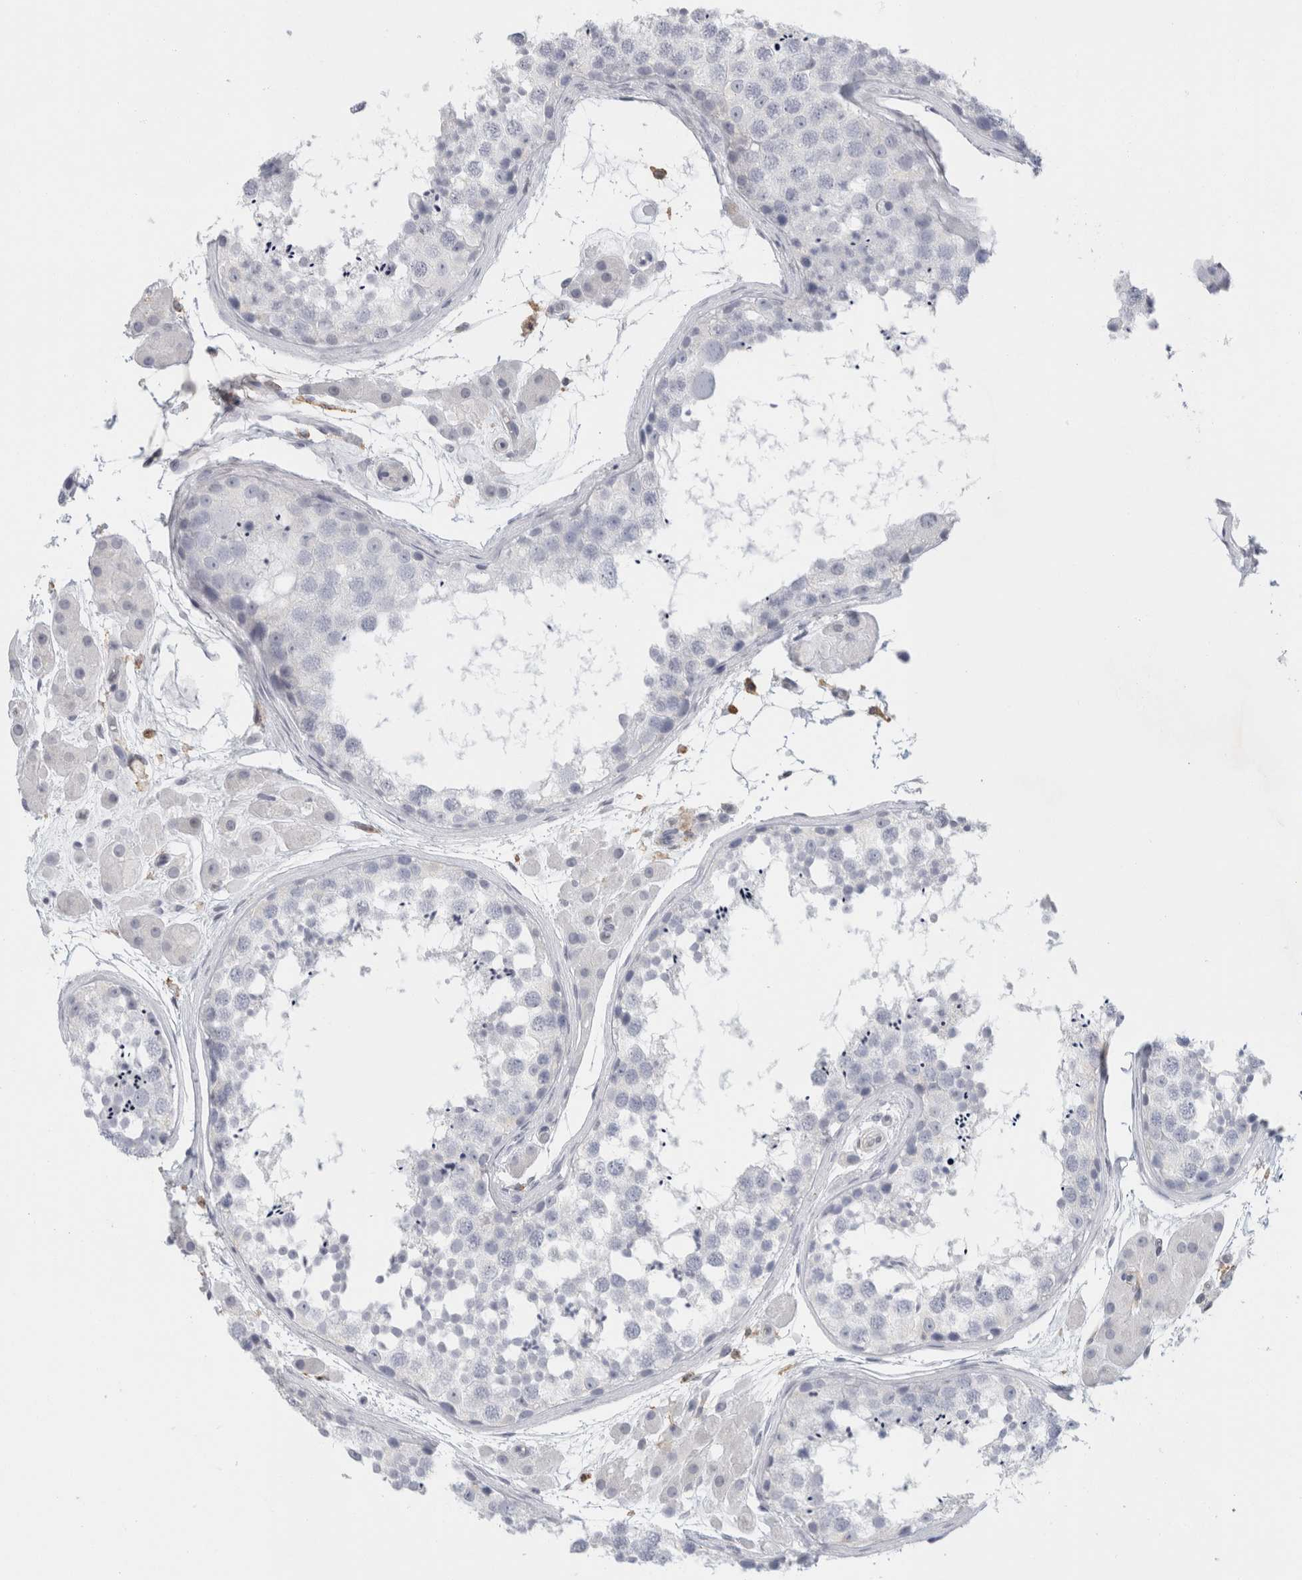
{"staining": {"intensity": "negative", "quantity": "none", "location": "none"}, "tissue": "testis", "cell_type": "Cells in seminiferous ducts", "image_type": "normal", "snomed": [{"axis": "morphology", "description": "Normal tissue, NOS"}, {"axis": "topography", "description": "Testis"}], "caption": "This is a micrograph of immunohistochemistry staining of benign testis, which shows no positivity in cells in seminiferous ducts.", "gene": "P2RY2", "patient": {"sex": "male", "age": 56}}